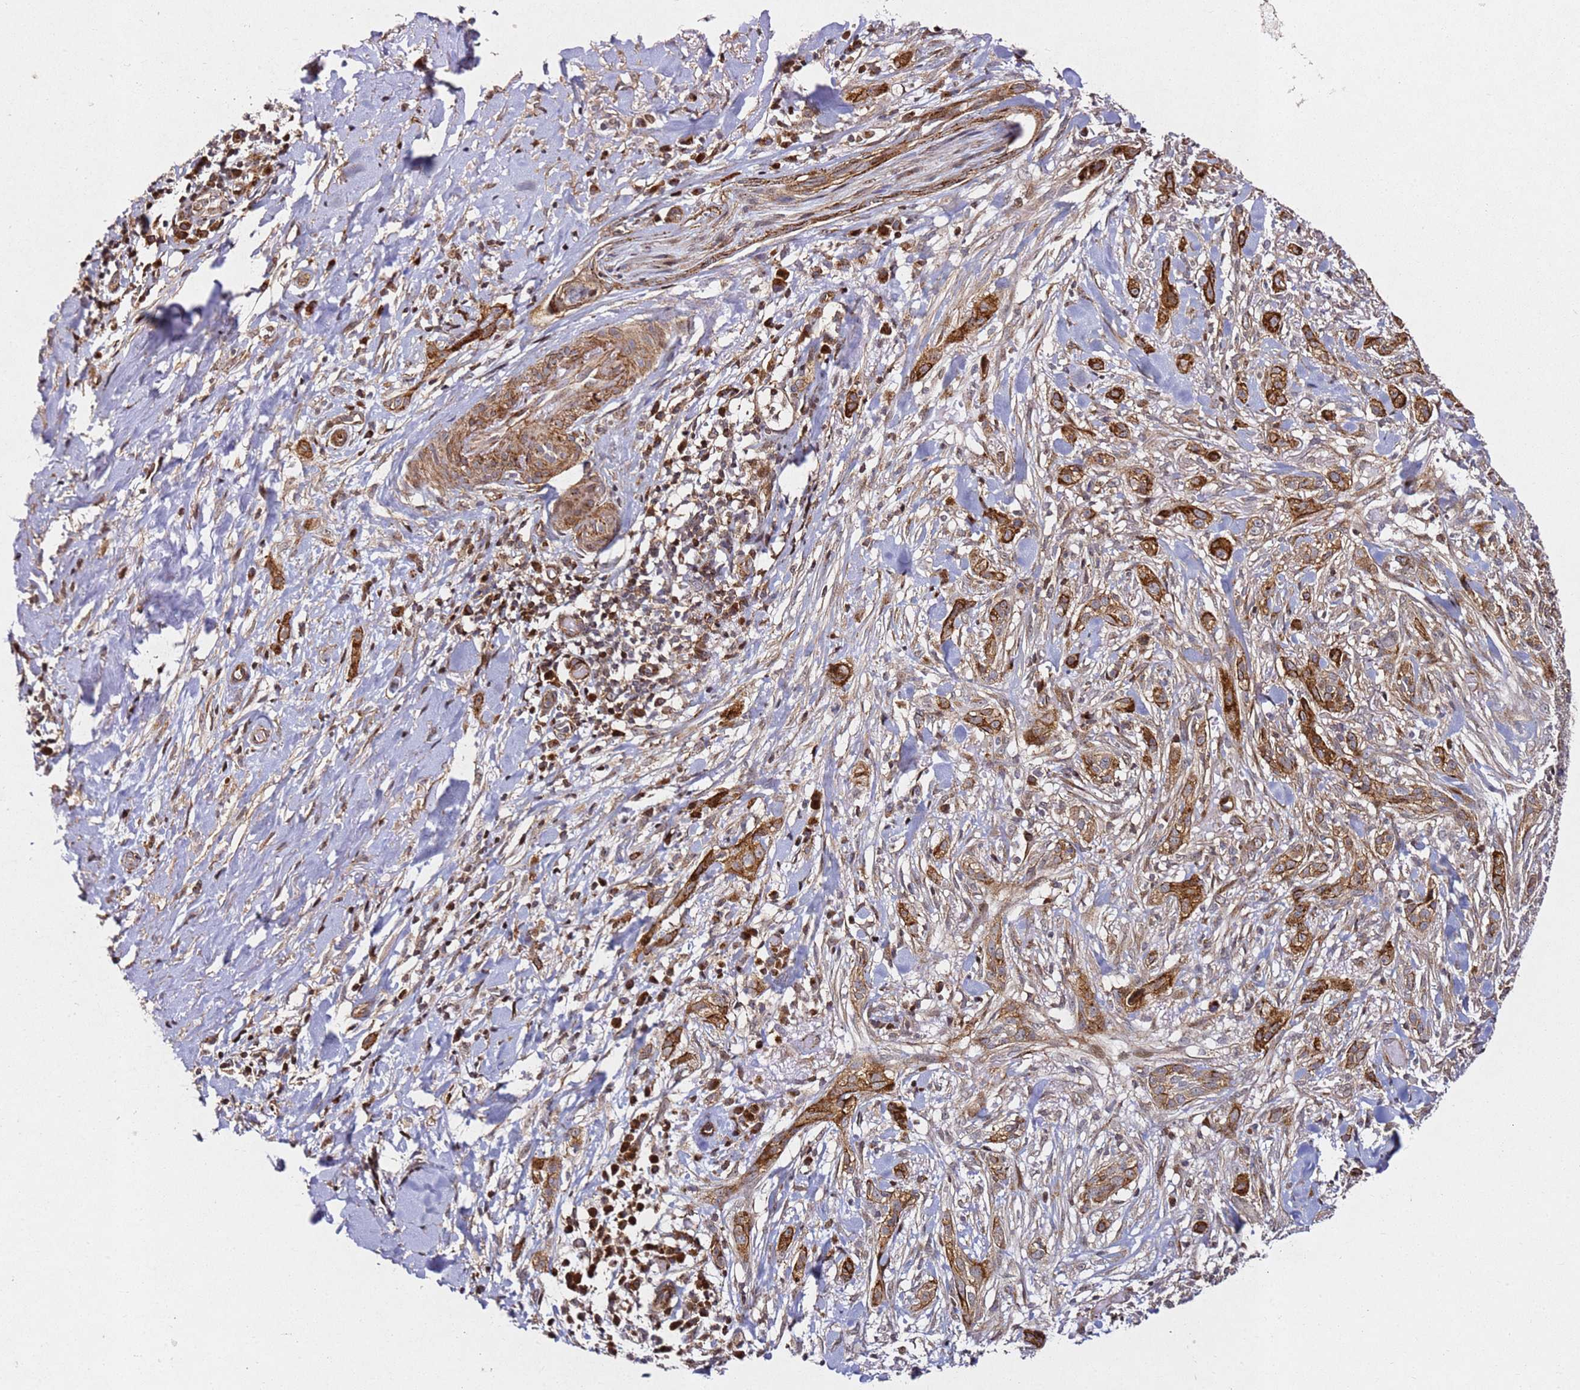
{"staining": {"intensity": "strong", "quantity": ">75%", "location": "cytoplasmic/membranous"}, "tissue": "skin cancer", "cell_type": "Tumor cells", "image_type": "cancer", "snomed": [{"axis": "morphology", "description": "Basal cell carcinoma"}, {"axis": "topography", "description": "Skin"}], "caption": "DAB (3,3'-diaminobenzidine) immunohistochemical staining of skin cancer (basal cell carcinoma) displays strong cytoplasmic/membranous protein expression in approximately >75% of tumor cells. The staining is performed using DAB brown chromogen to label protein expression. The nuclei are counter-stained blue using hematoxylin.", "gene": "ZNF296", "patient": {"sex": "male", "age": 72}}